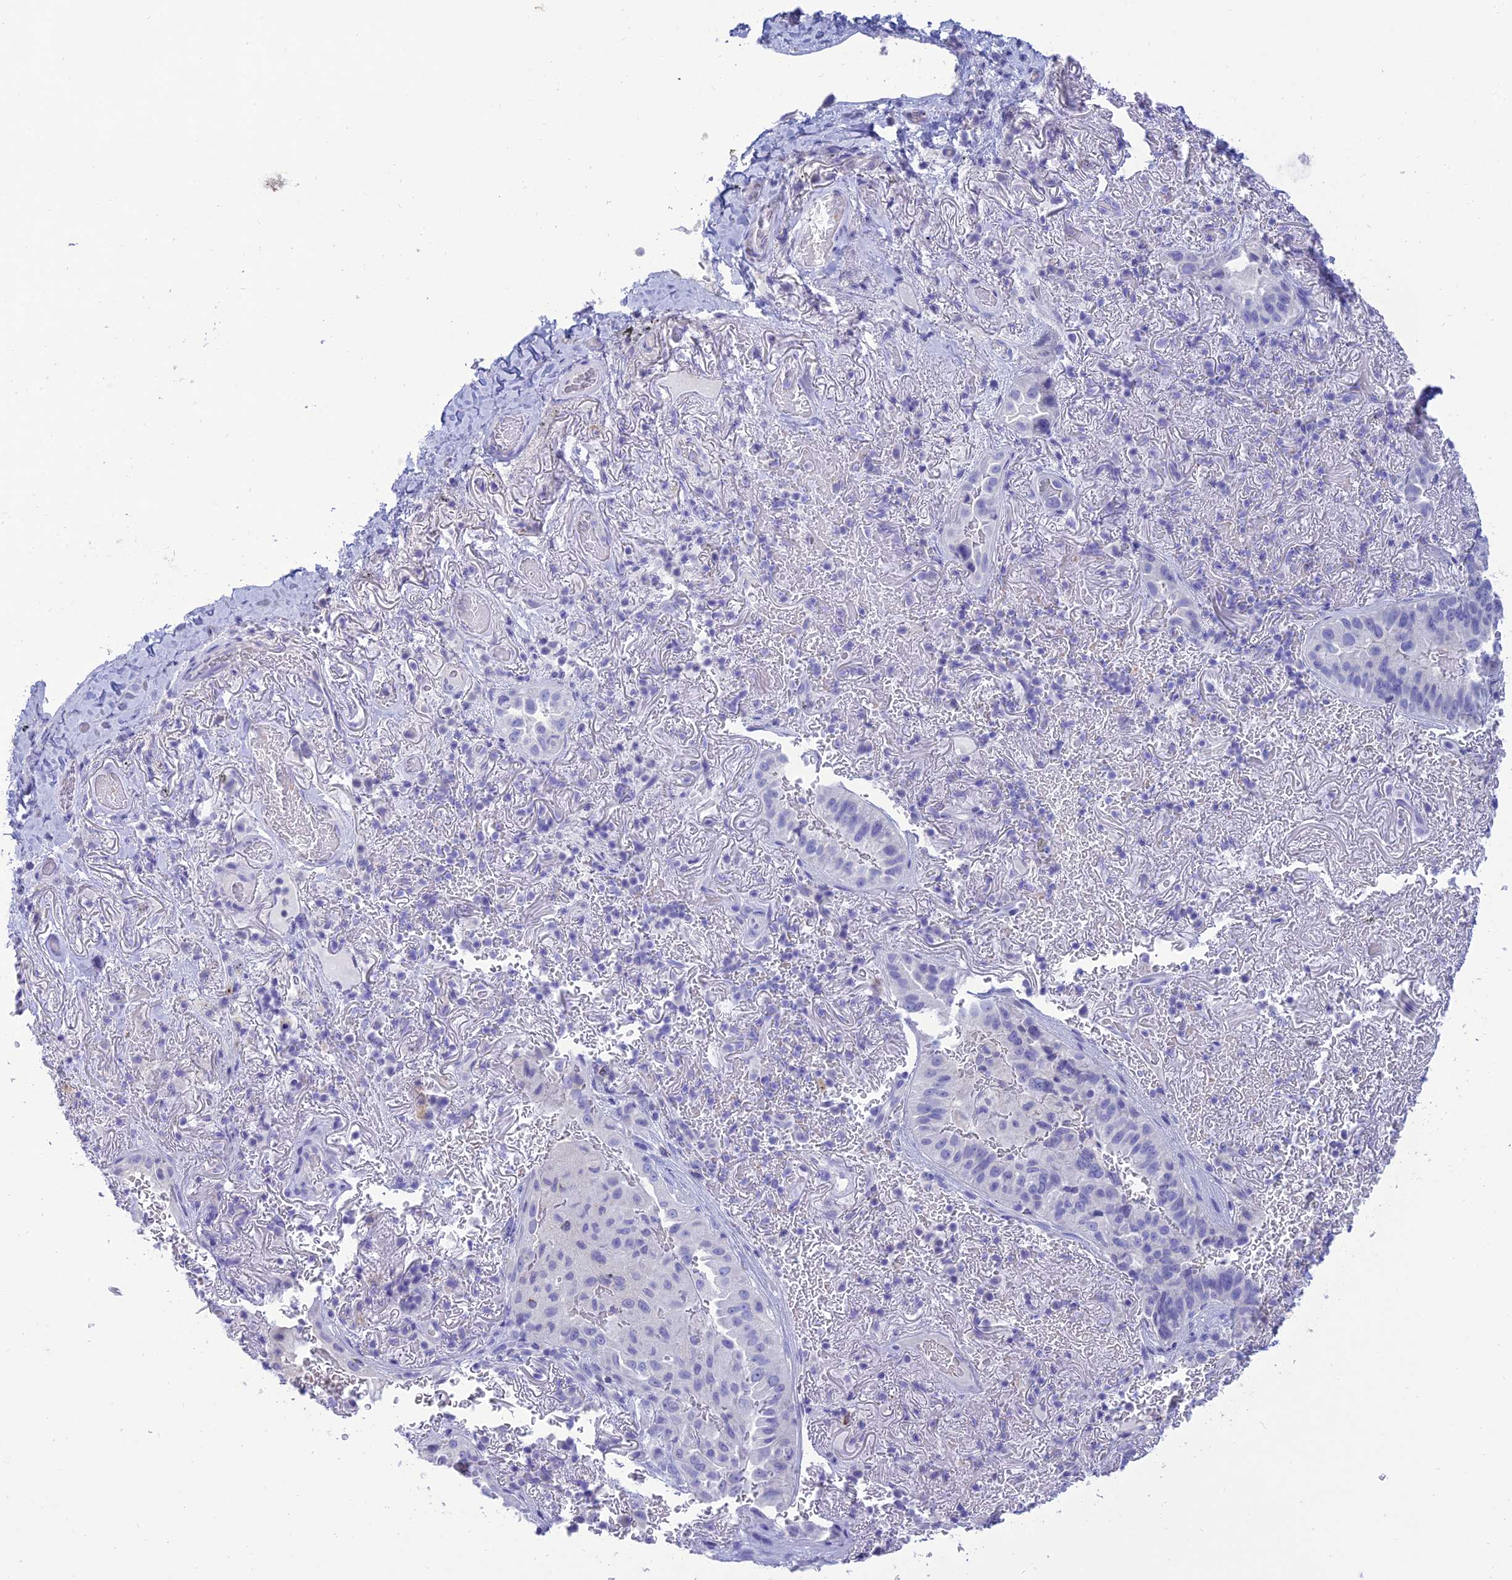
{"staining": {"intensity": "negative", "quantity": "none", "location": "none"}, "tissue": "lung cancer", "cell_type": "Tumor cells", "image_type": "cancer", "snomed": [{"axis": "morphology", "description": "Adenocarcinoma, NOS"}, {"axis": "topography", "description": "Lung"}], "caption": "Tumor cells are negative for protein expression in human lung cancer (adenocarcinoma).", "gene": "MAL2", "patient": {"sex": "female", "age": 69}}